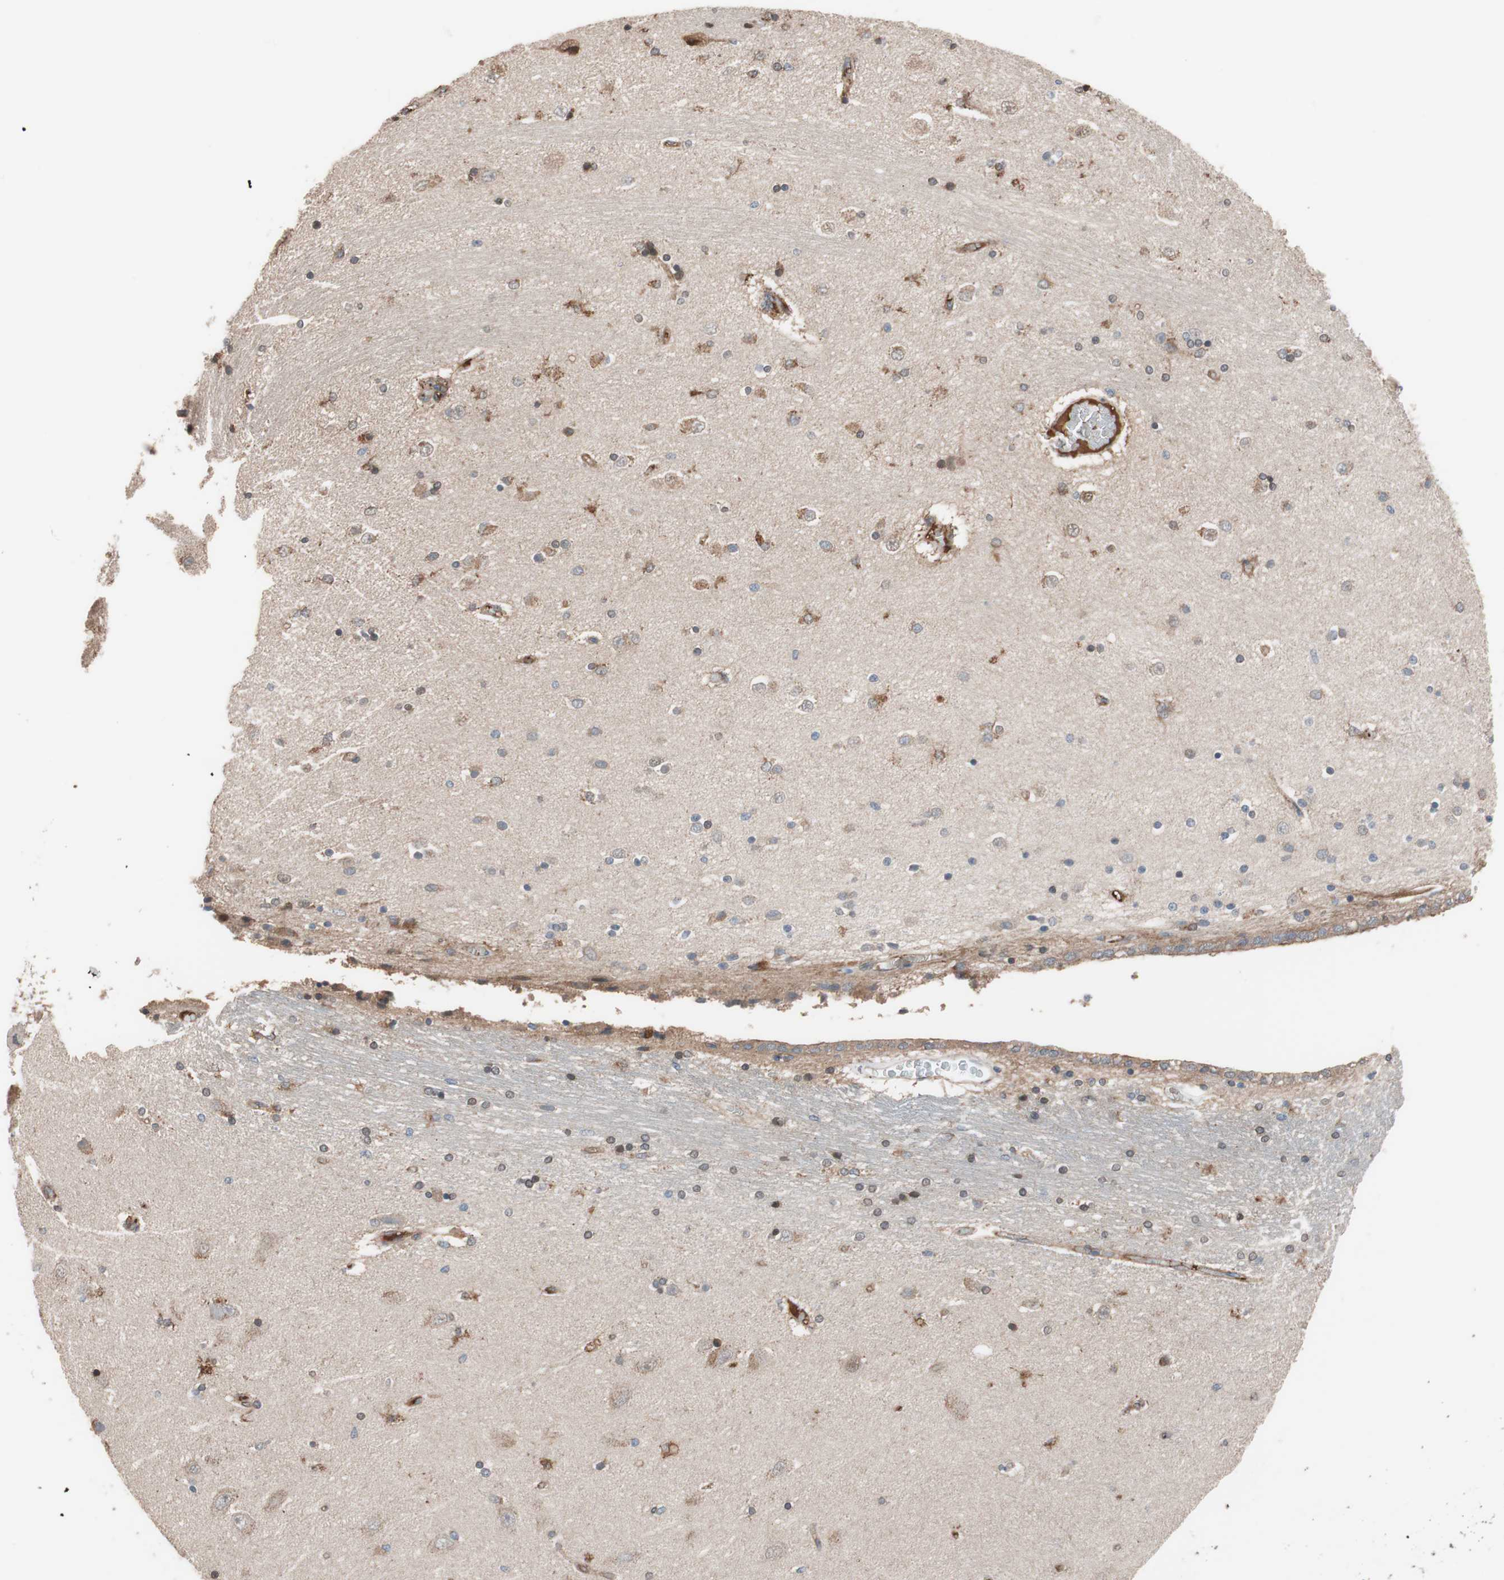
{"staining": {"intensity": "moderate", "quantity": "25%-75%", "location": "cytoplasmic/membranous"}, "tissue": "hippocampus", "cell_type": "Glial cells", "image_type": "normal", "snomed": [{"axis": "morphology", "description": "Normal tissue, NOS"}, {"axis": "topography", "description": "Hippocampus"}], "caption": "Moderate cytoplasmic/membranous protein positivity is appreciated in about 25%-75% of glial cells in hippocampus. (IHC, brightfield microscopy, high magnification).", "gene": "SDC4", "patient": {"sex": "female", "age": 54}}